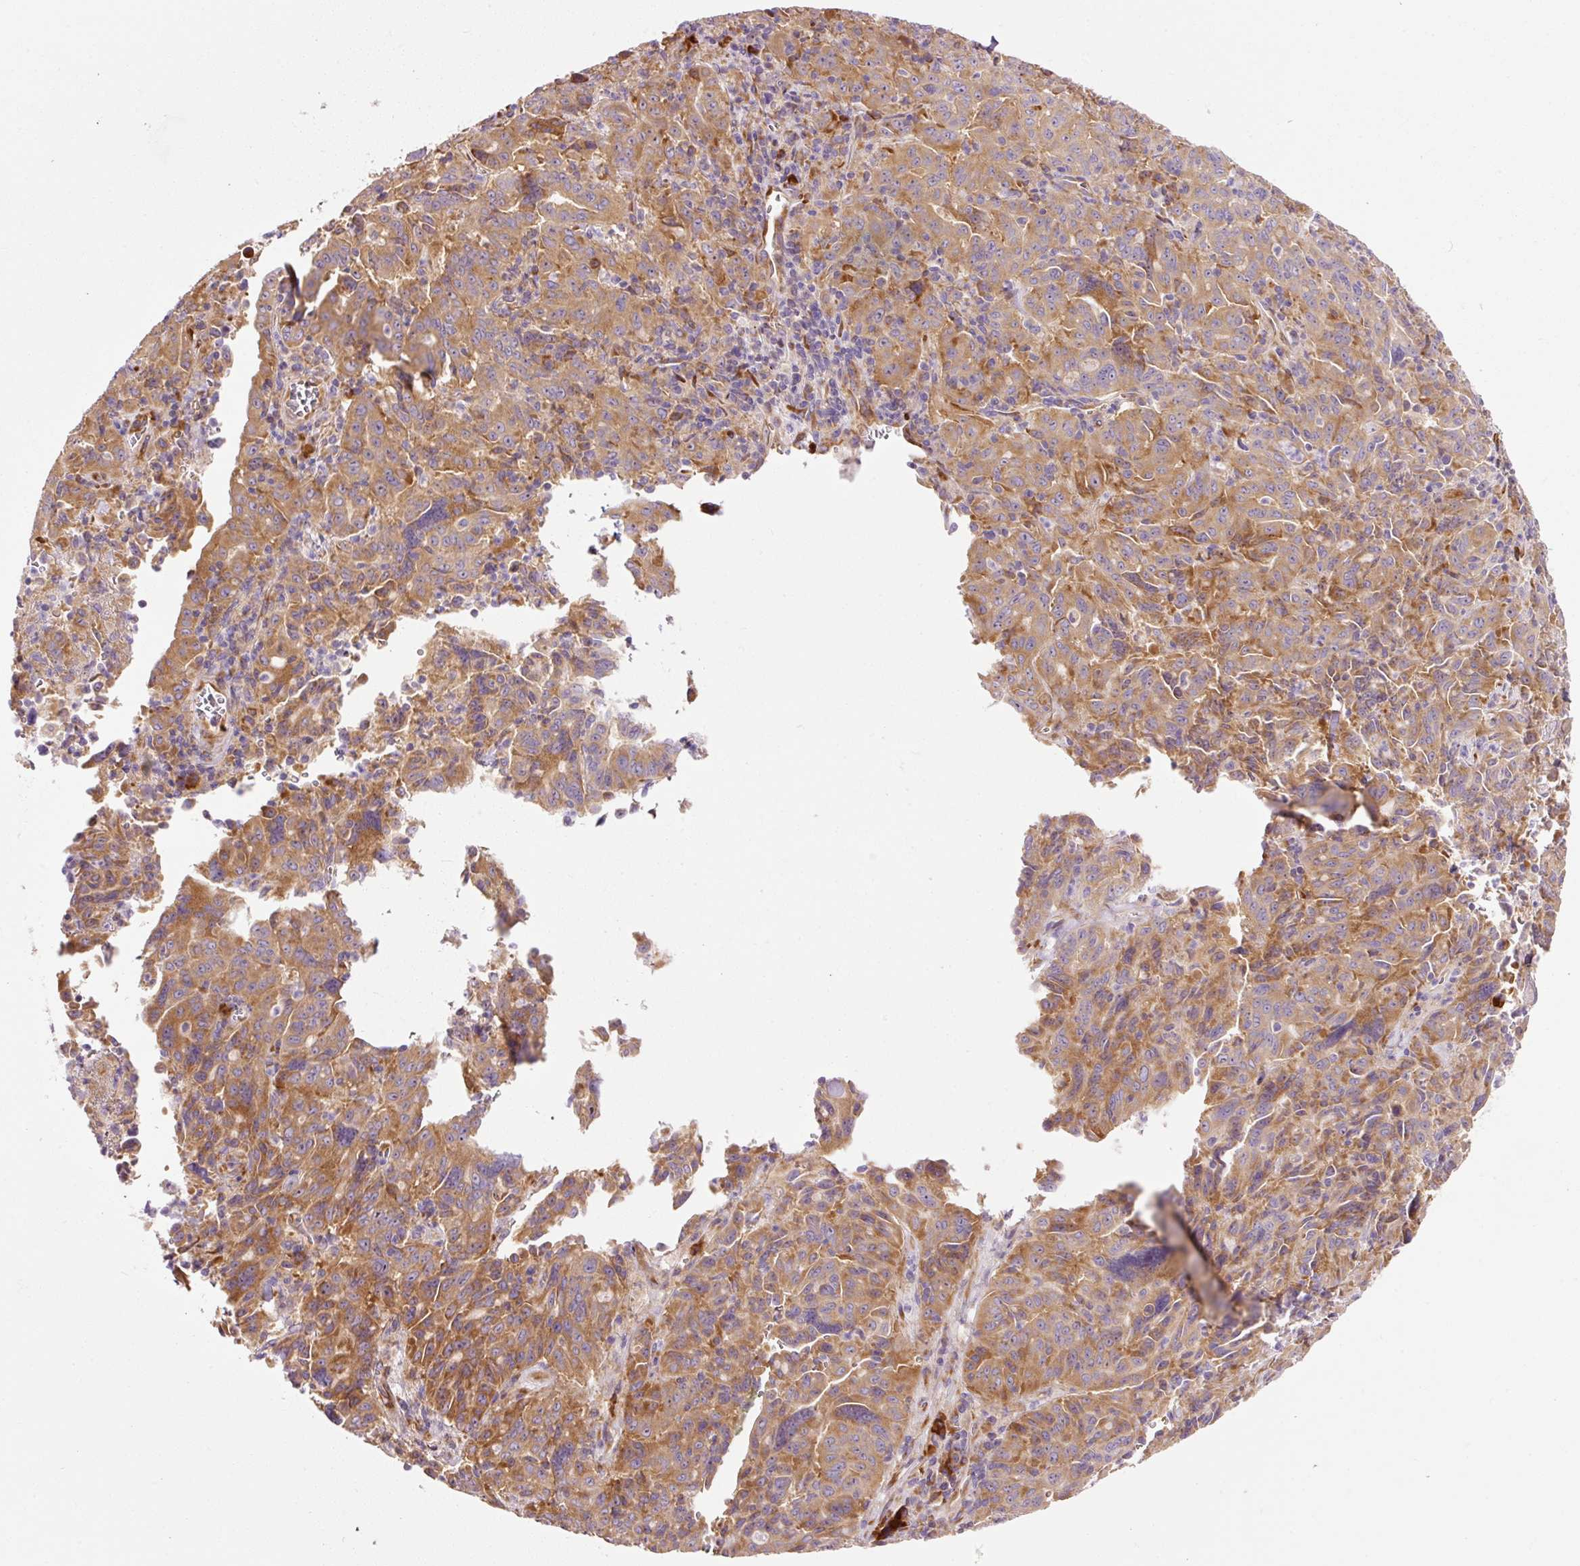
{"staining": {"intensity": "moderate", "quantity": ">75%", "location": "cytoplasmic/membranous"}, "tissue": "pancreatic cancer", "cell_type": "Tumor cells", "image_type": "cancer", "snomed": [{"axis": "morphology", "description": "Adenocarcinoma, NOS"}, {"axis": "topography", "description": "Pancreas"}], "caption": "Pancreatic cancer tissue displays moderate cytoplasmic/membranous staining in about >75% of tumor cells, visualized by immunohistochemistry.", "gene": "RPL10A", "patient": {"sex": "male", "age": 63}}